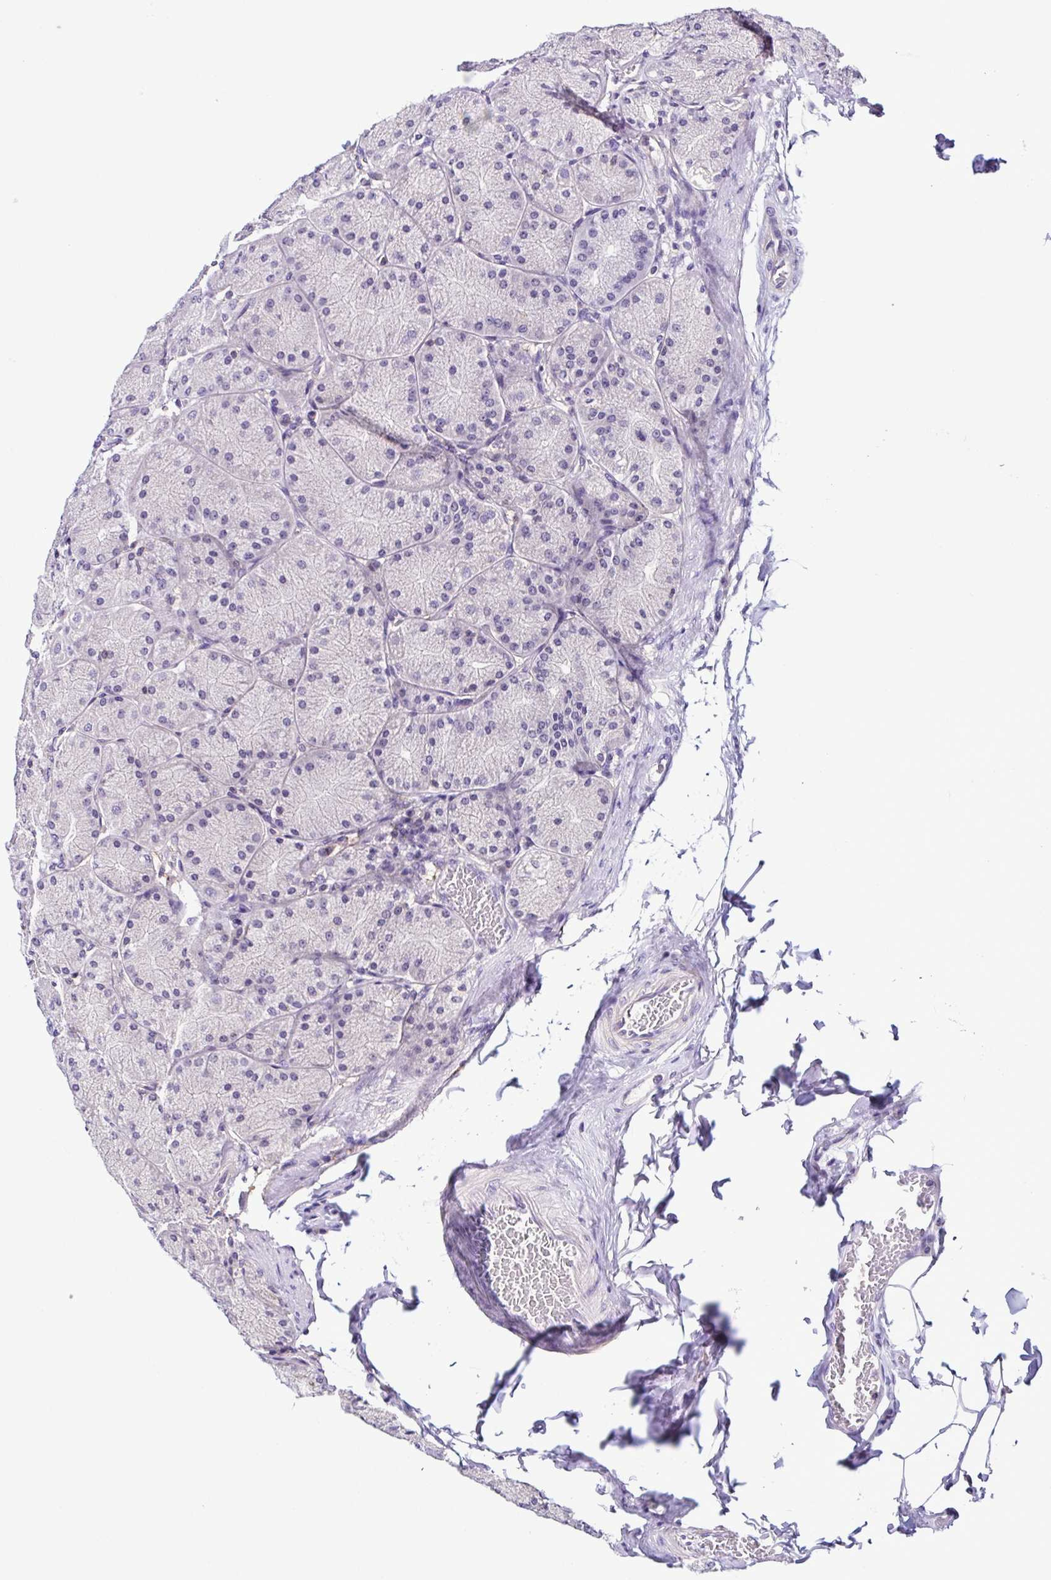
{"staining": {"intensity": "negative", "quantity": "none", "location": "none"}, "tissue": "stomach", "cell_type": "Glandular cells", "image_type": "normal", "snomed": [{"axis": "morphology", "description": "Normal tissue, NOS"}, {"axis": "topography", "description": "Stomach, upper"}], "caption": "A high-resolution micrograph shows immunohistochemistry staining of unremarkable stomach, which exhibits no significant positivity in glandular cells.", "gene": "TNNT2", "patient": {"sex": "female", "age": 56}}